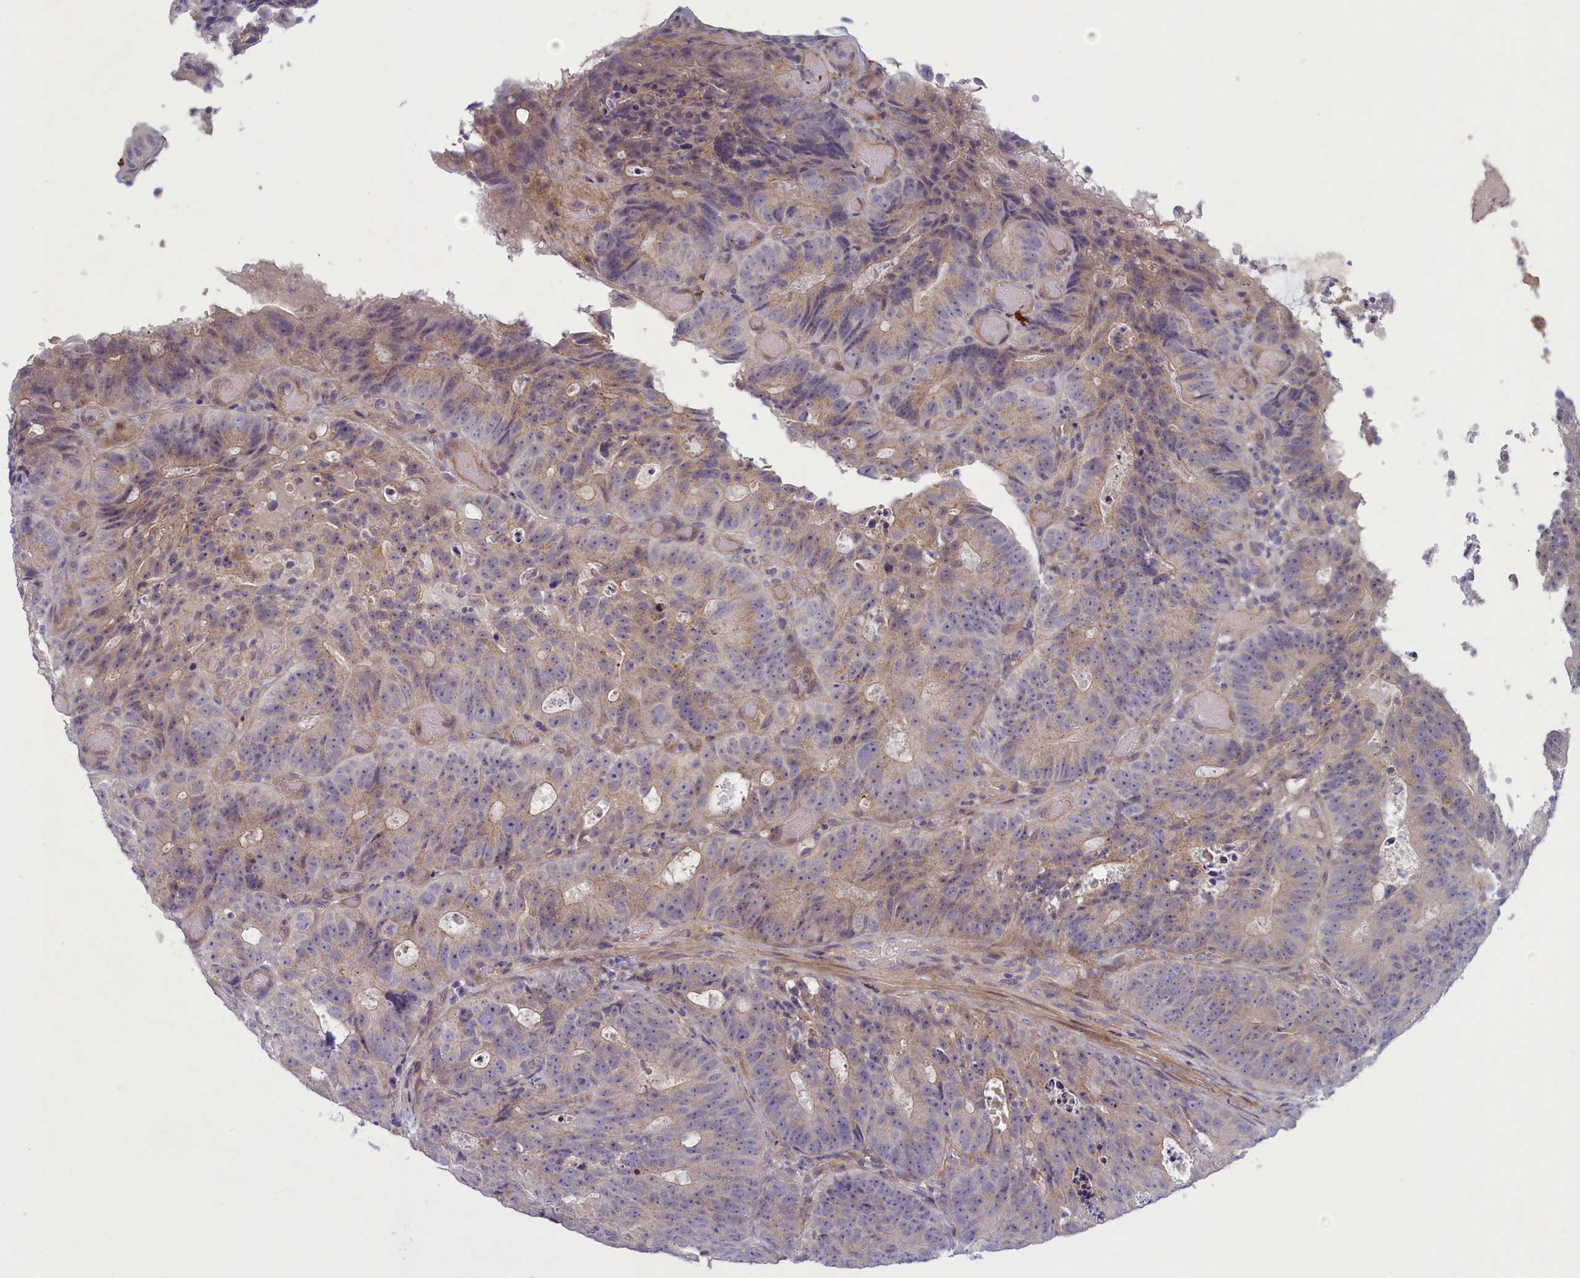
{"staining": {"intensity": "weak", "quantity": ">75%", "location": "cytoplasmic/membranous"}, "tissue": "colorectal cancer", "cell_type": "Tumor cells", "image_type": "cancer", "snomed": [{"axis": "morphology", "description": "Adenocarcinoma, NOS"}, {"axis": "topography", "description": "Colon"}], "caption": "Colorectal adenocarcinoma stained for a protein exhibits weak cytoplasmic/membranous positivity in tumor cells. (IHC, brightfield microscopy, high magnification).", "gene": "PLEKHG6", "patient": {"sex": "male", "age": 87}}